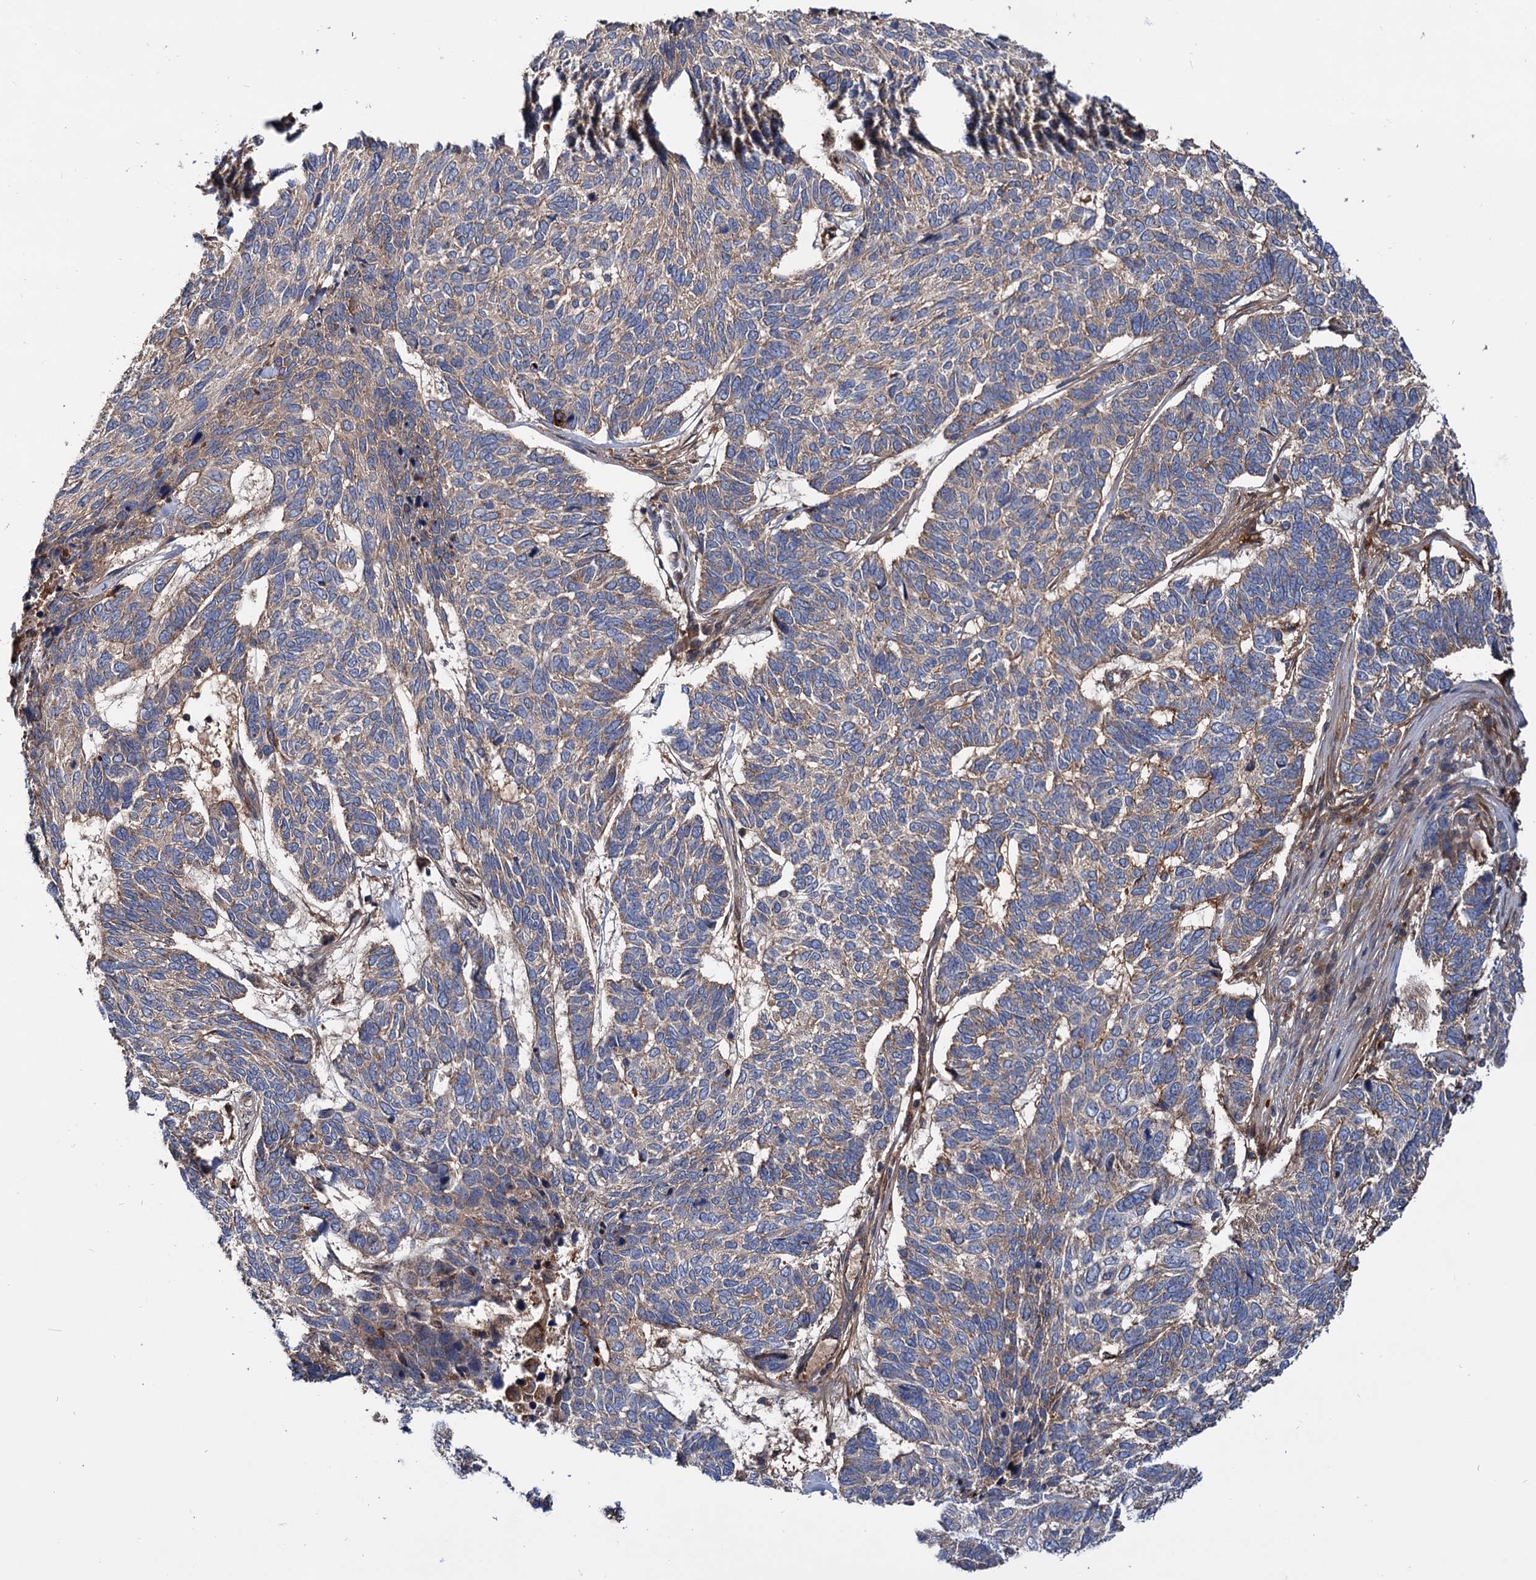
{"staining": {"intensity": "weak", "quantity": "<25%", "location": "cytoplasmic/membranous"}, "tissue": "skin cancer", "cell_type": "Tumor cells", "image_type": "cancer", "snomed": [{"axis": "morphology", "description": "Basal cell carcinoma"}, {"axis": "topography", "description": "Skin"}], "caption": "The micrograph demonstrates no significant staining in tumor cells of skin cancer. (DAB (3,3'-diaminobenzidine) immunohistochemistry with hematoxylin counter stain).", "gene": "RNF111", "patient": {"sex": "female", "age": 65}}